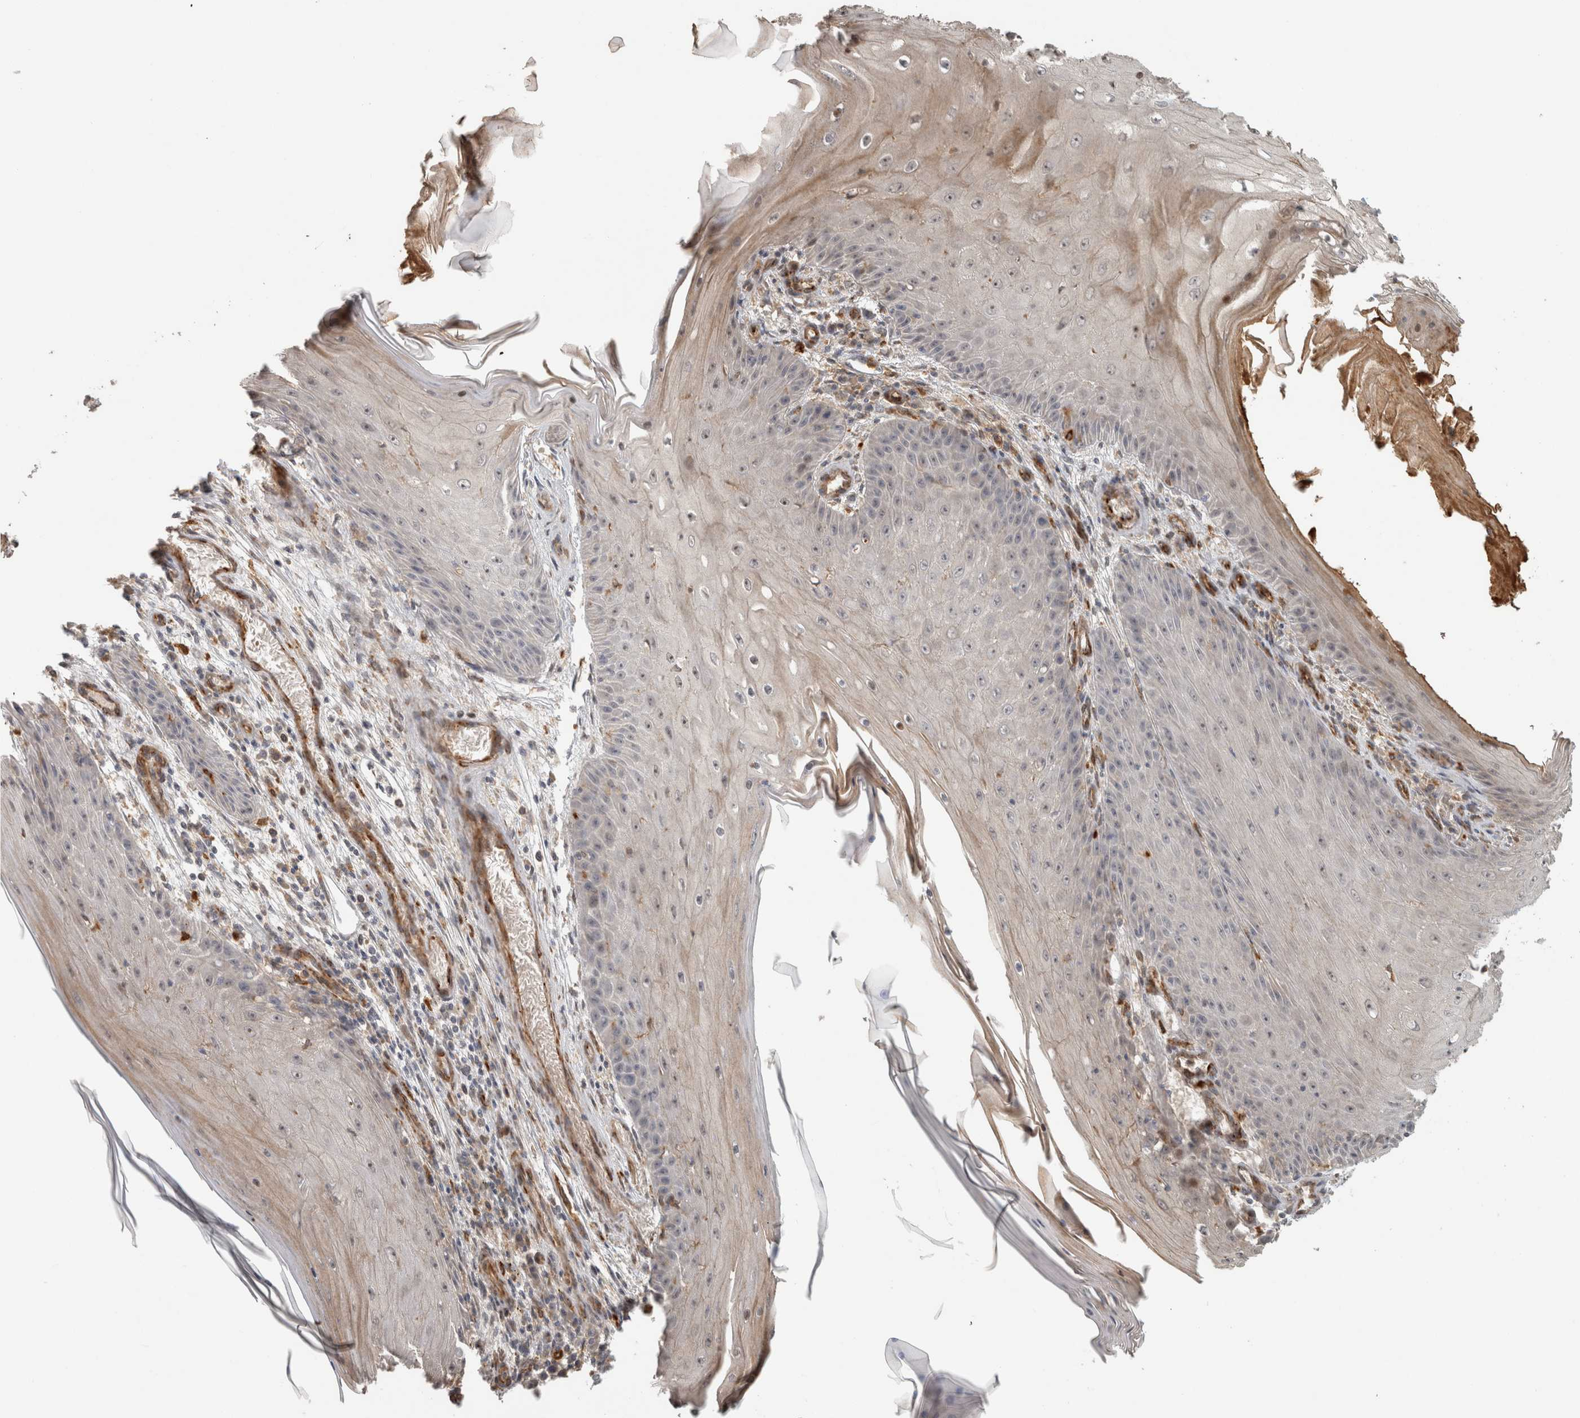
{"staining": {"intensity": "negative", "quantity": "none", "location": "none"}, "tissue": "skin cancer", "cell_type": "Tumor cells", "image_type": "cancer", "snomed": [{"axis": "morphology", "description": "Squamous cell carcinoma, NOS"}, {"axis": "topography", "description": "Skin"}], "caption": "Immunohistochemistry of skin cancer displays no positivity in tumor cells.", "gene": "SIPA1L2", "patient": {"sex": "female", "age": 73}}